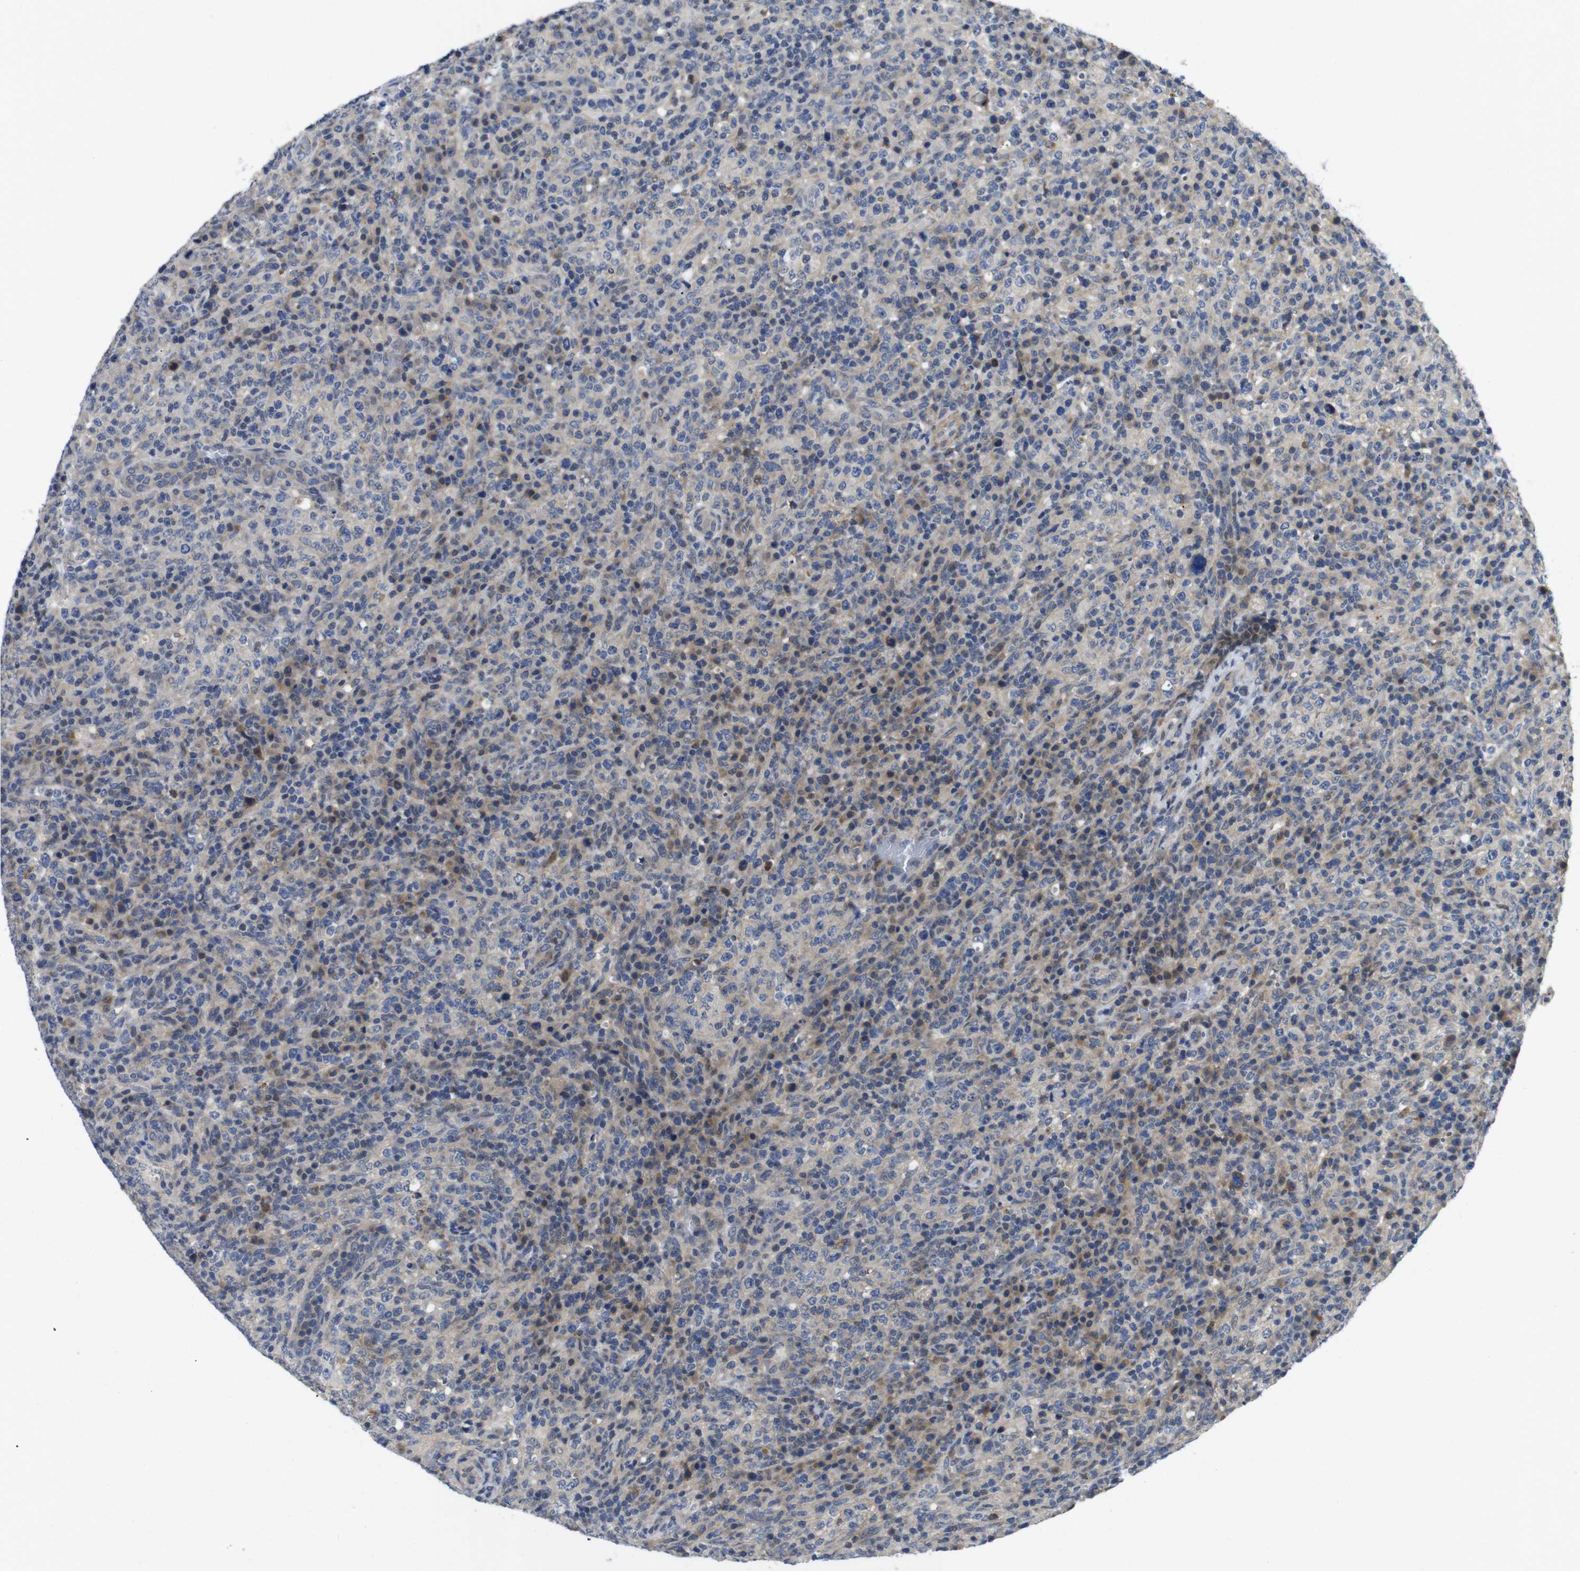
{"staining": {"intensity": "moderate", "quantity": "<25%", "location": "cytoplasmic/membranous"}, "tissue": "lymphoma", "cell_type": "Tumor cells", "image_type": "cancer", "snomed": [{"axis": "morphology", "description": "Malignant lymphoma, non-Hodgkin's type, High grade"}, {"axis": "topography", "description": "Lymph node"}], "caption": "Malignant lymphoma, non-Hodgkin's type (high-grade) stained for a protein demonstrates moderate cytoplasmic/membranous positivity in tumor cells. The protein is shown in brown color, while the nuclei are stained blue.", "gene": "FNTA", "patient": {"sex": "female", "age": 76}}